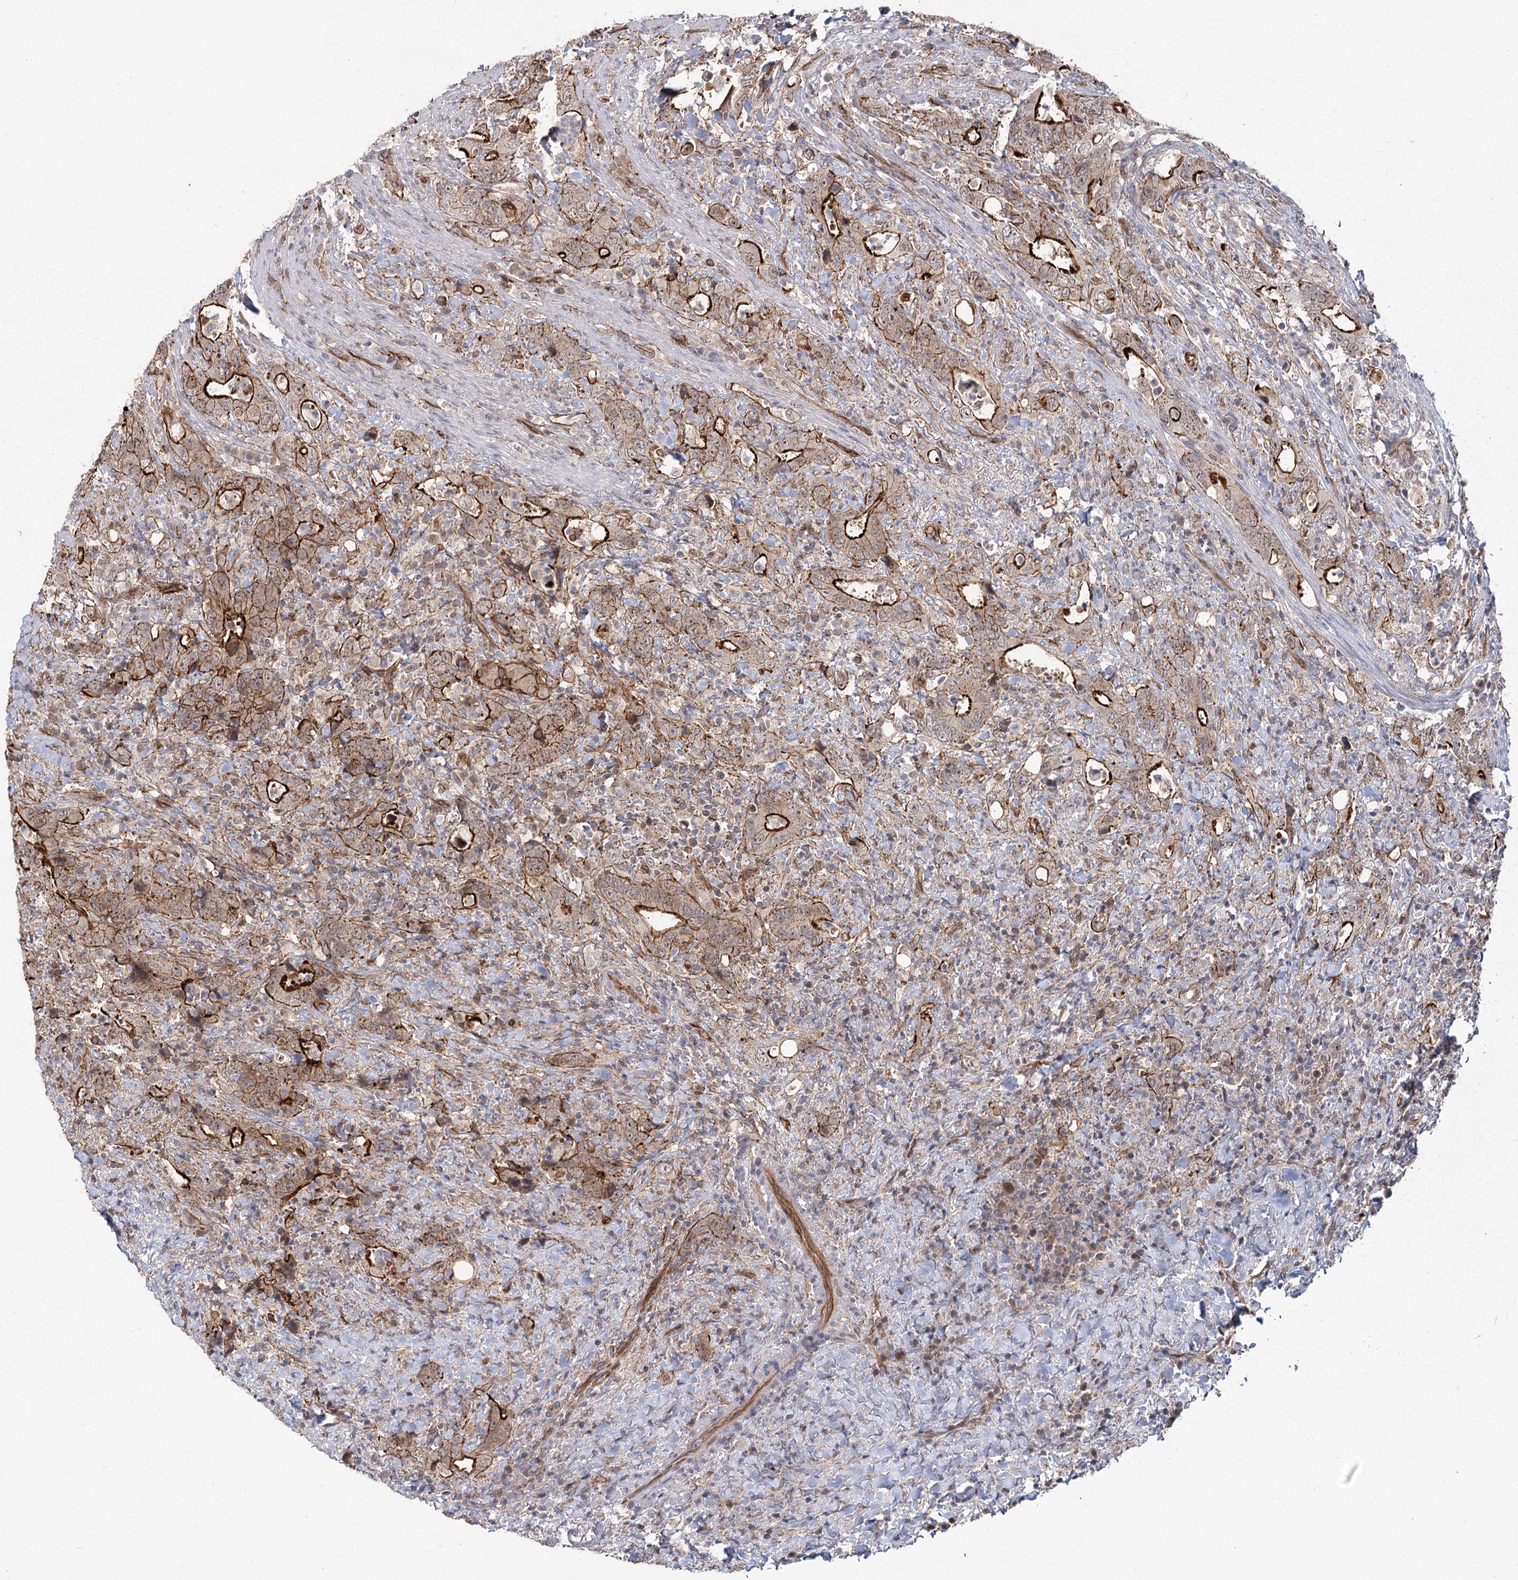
{"staining": {"intensity": "strong", "quantity": ">75%", "location": "cytoplasmic/membranous"}, "tissue": "colorectal cancer", "cell_type": "Tumor cells", "image_type": "cancer", "snomed": [{"axis": "morphology", "description": "Adenocarcinoma, NOS"}, {"axis": "topography", "description": "Colon"}], "caption": "Immunohistochemistry (IHC) (DAB (3,3'-diaminobenzidine)) staining of adenocarcinoma (colorectal) exhibits strong cytoplasmic/membranous protein expression in about >75% of tumor cells.", "gene": "RPP14", "patient": {"sex": "female", "age": 75}}